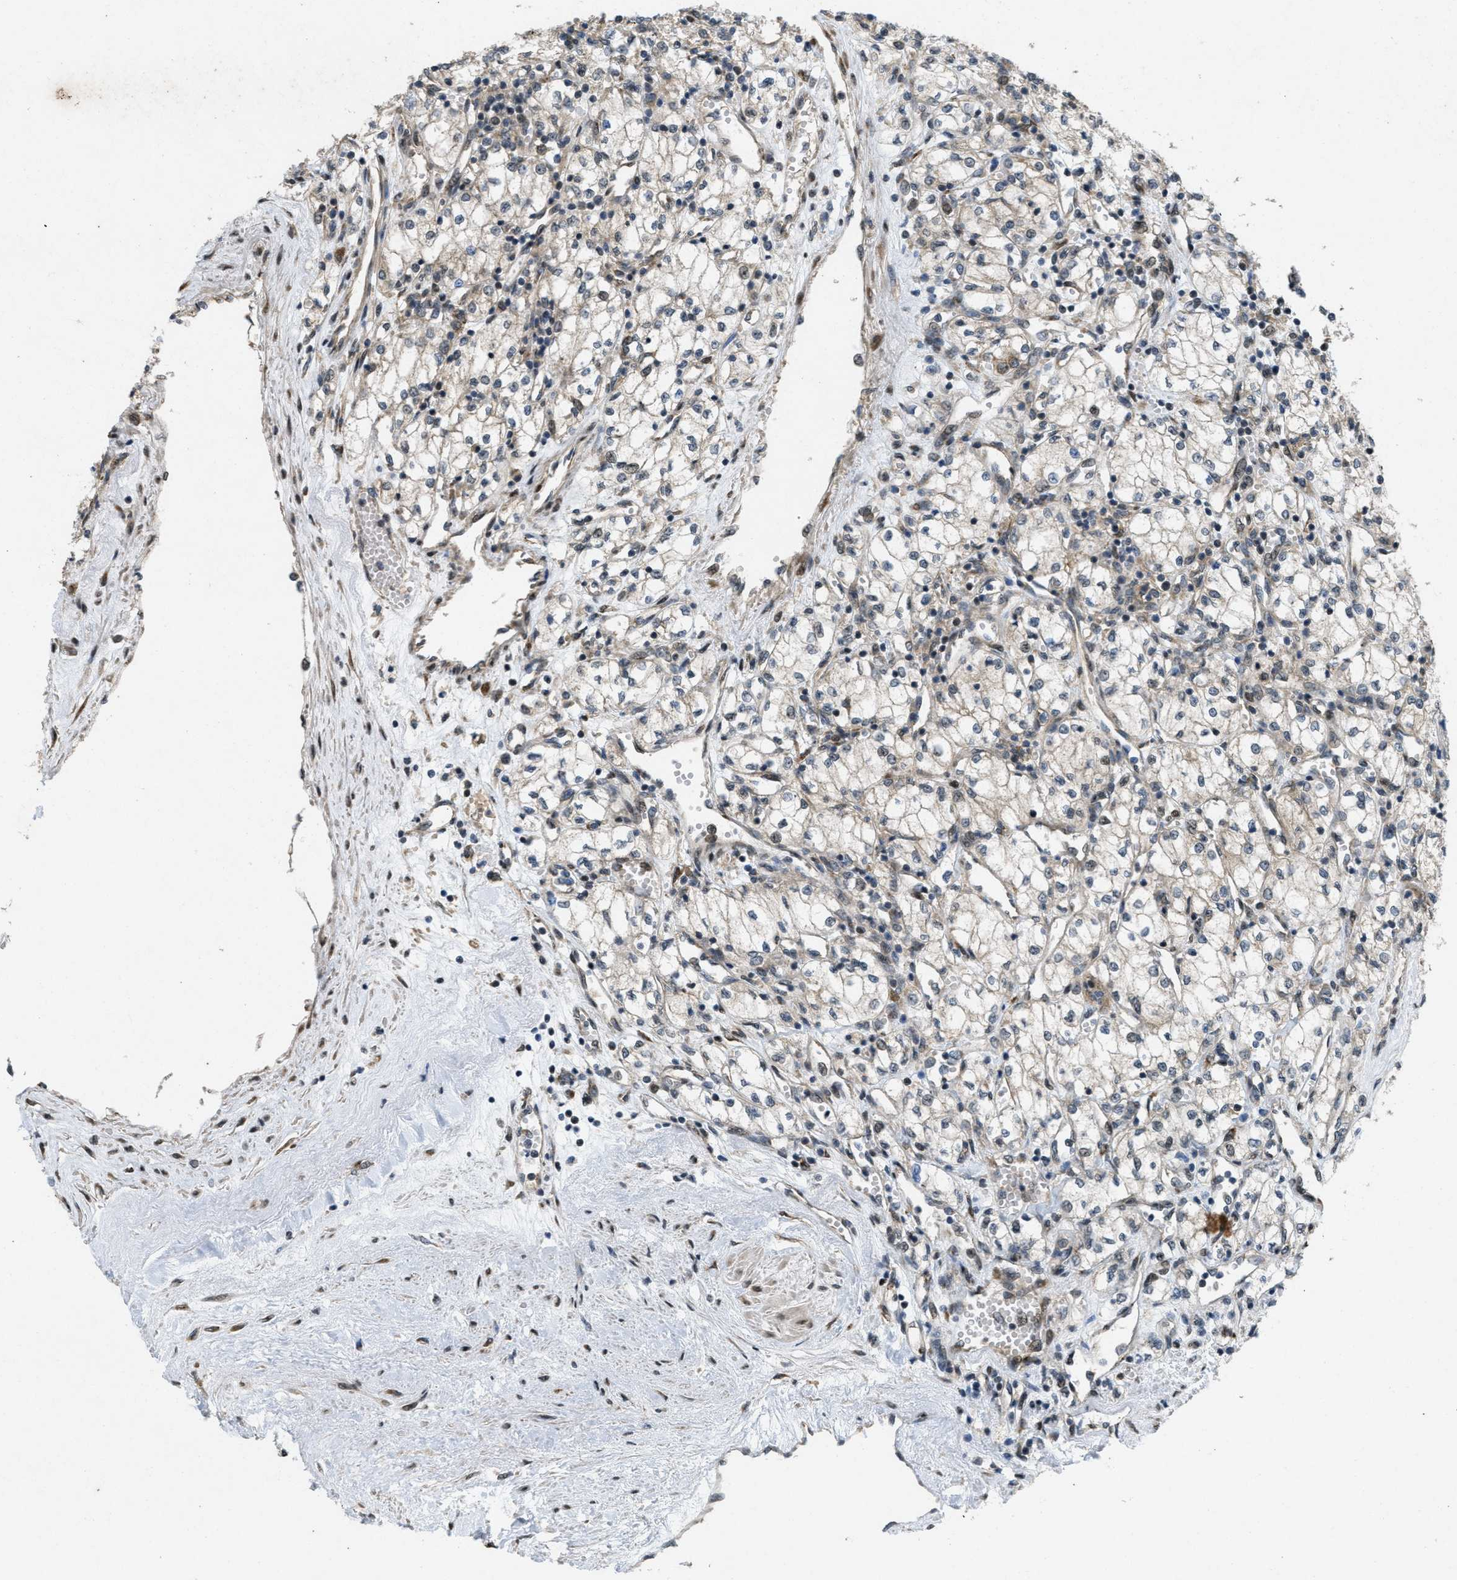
{"staining": {"intensity": "negative", "quantity": "none", "location": "none"}, "tissue": "renal cancer", "cell_type": "Tumor cells", "image_type": "cancer", "snomed": [{"axis": "morphology", "description": "Adenocarcinoma, NOS"}, {"axis": "topography", "description": "Kidney"}], "caption": "This is a image of IHC staining of renal adenocarcinoma, which shows no staining in tumor cells.", "gene": "IFNLR1", "patient": {"sex": "male", "age": 59}}